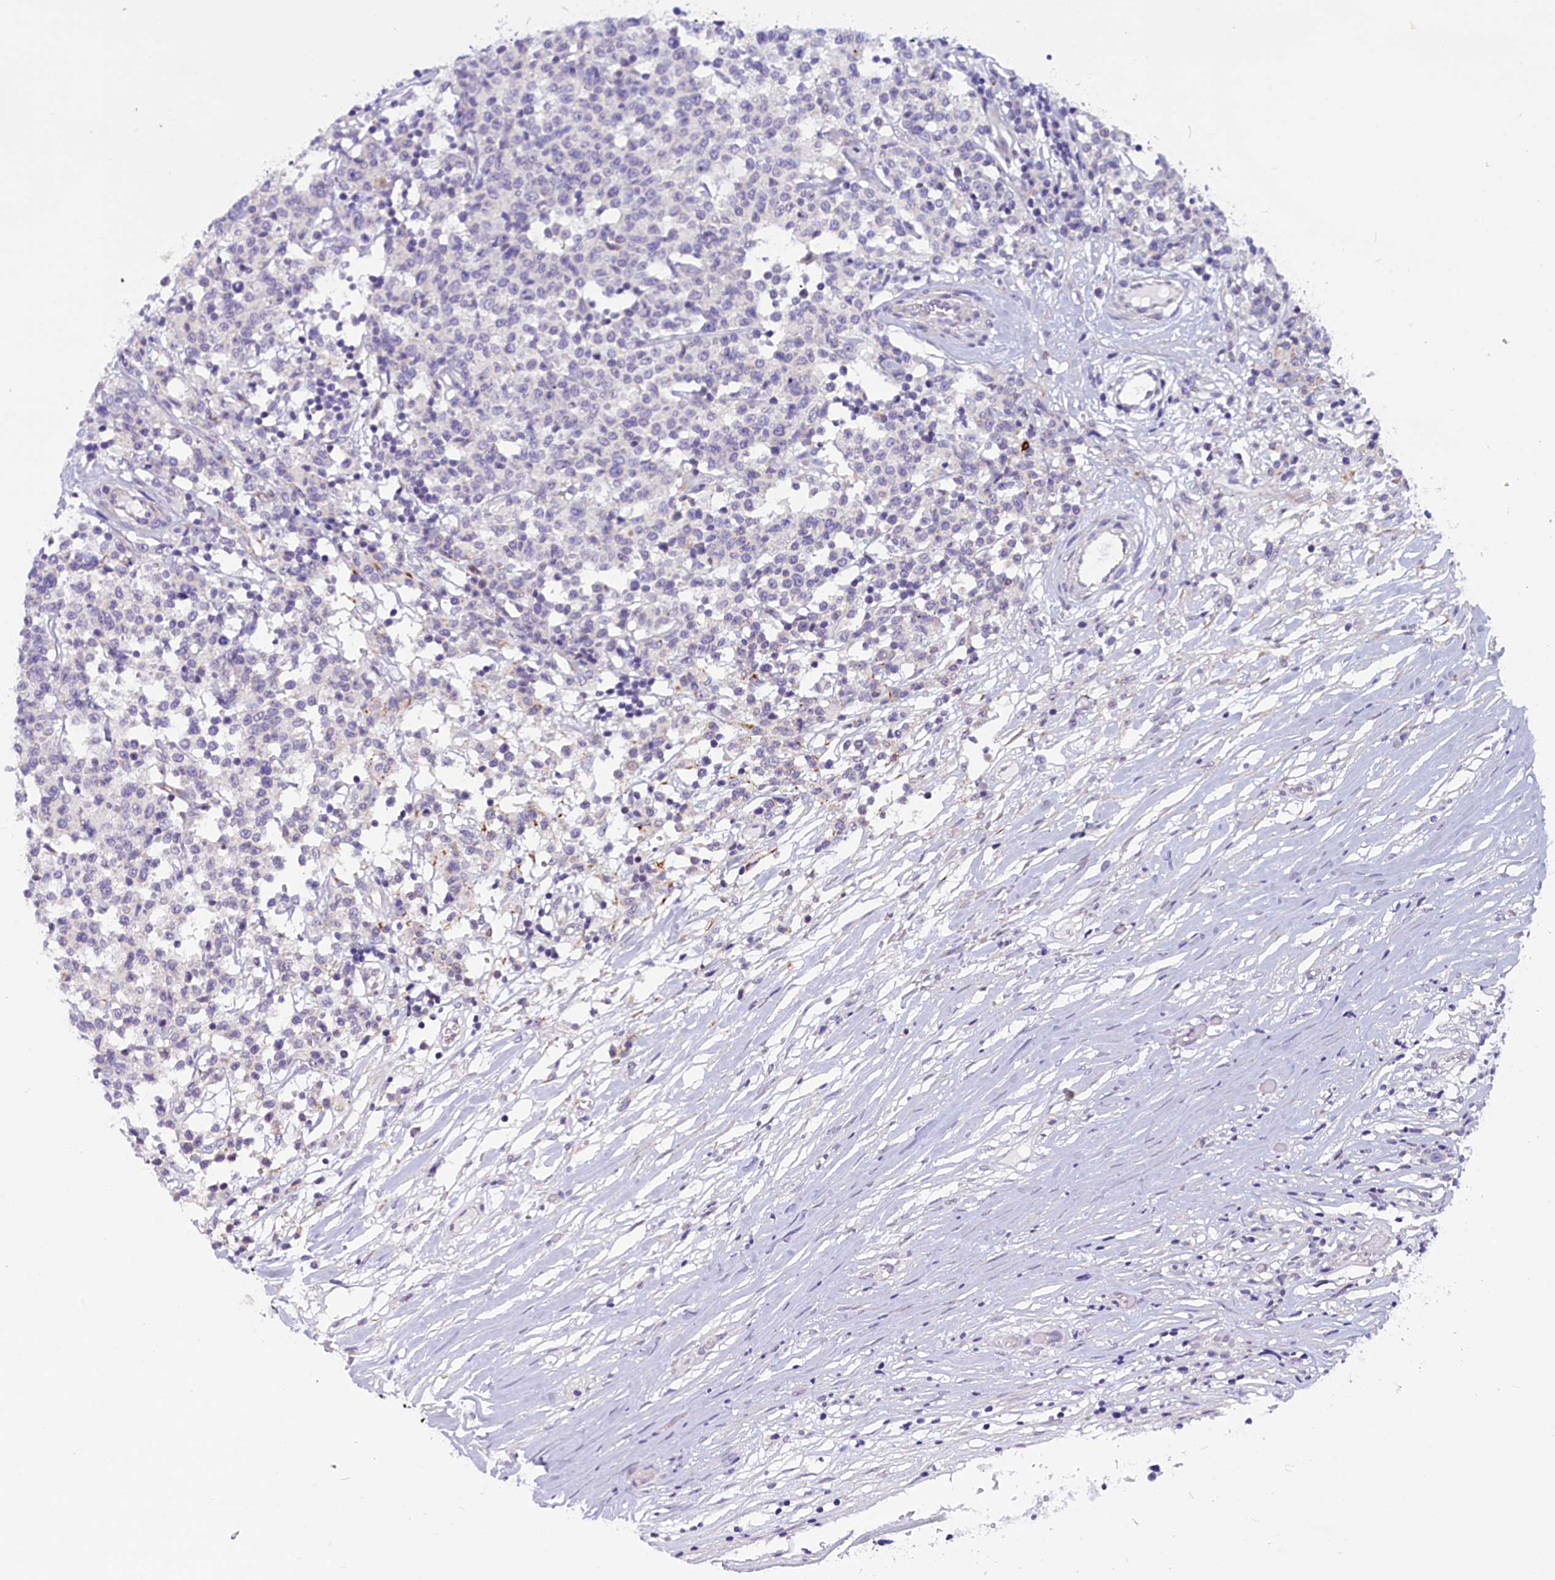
{"staining": {"intensity": "negative", "quantity": "none", "location": "none"}, "tissue": "lymphoma", "cell_type": "Tumor cells", "image_type": "cancer", "snomed": [{"axis": "morphology", "description": "Malignant lymphoma, non-Hodgkin's type, Low grade"}, {"axis": "topography", "description": "Small intestine"}], "caption": "Low-grade malignant lymphoma, non-Hodgkin's type was stained to show a protein in brown. There is no significant staining in tumor cells.", "gene": "RTTN", "patient": {"sex": "female", "age": 59}}